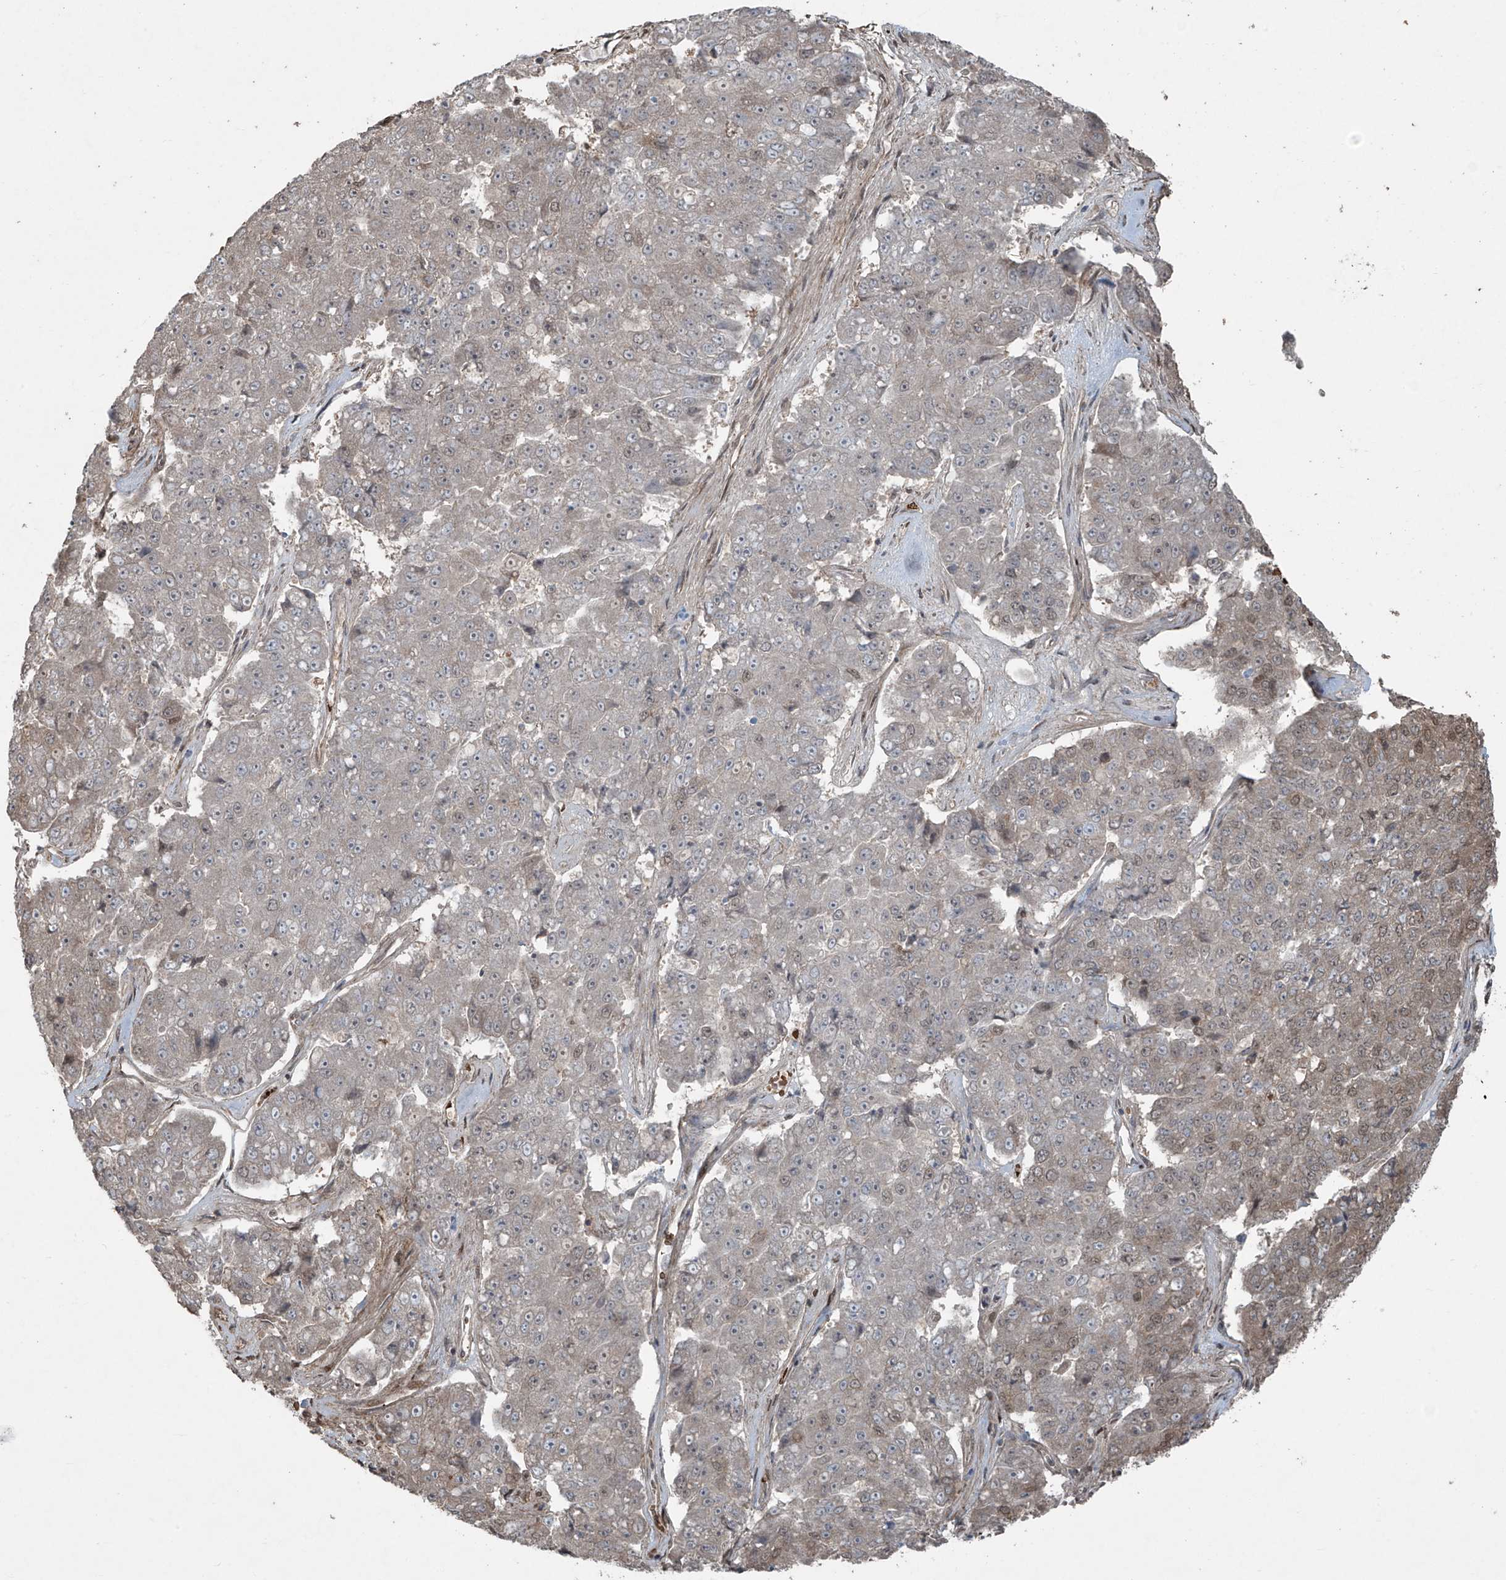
{"staining": {"intensity": "weak", "quantity": "<25%", "location": "nuclear"}, "tissue": "pancreatic cancer", "cell_type": "Tumor cells", "image_type": "cancer", "snomed": [{"axis": "morphology", "description": "Adenocarcinoma, NOS"}, {"axis": "topography", "description": "Pancreas"}], "caption": "Tumor cells show no significant positivity in pancreatic adenocarcinoma.", "gene": "TTC22", "patient": {"sex": "male", "age": 50}}